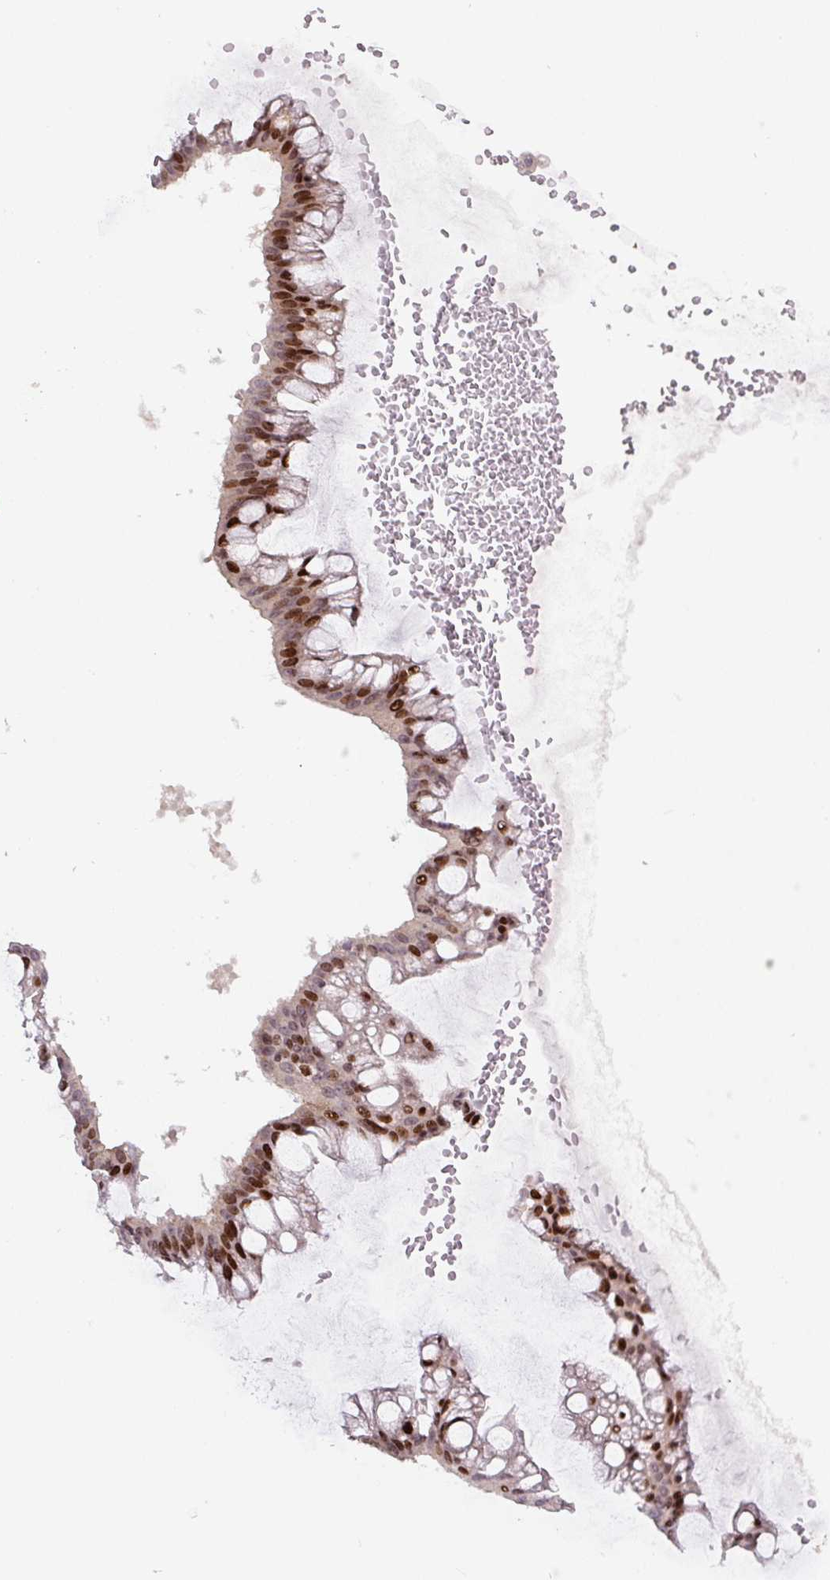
{"staining": {"intensity": "strong", "quantity": ">75%", "location": "nuclear"}, "tissue": "ovarian cancer", "cell_type": "Tumor cells", "image_type": "cancer", "snomed": [{"axis": "morphology", "description": "Cystadenocarcinoma, mucinous, NOS"}, {"axis": "topography", "description": "Ovary"}], "caption": "Protein staining shows strong nuclear expression in approximately >75% of tumor cells in mucinous cystadenocarcinoma (ovarian). The staining is performed using DAB brown chromogen to label protein expression. The nuclei are counter-stained blue using hematoxylin.", "gene": "PYDC2", "patient": {"sex": "female", "age": 73}}